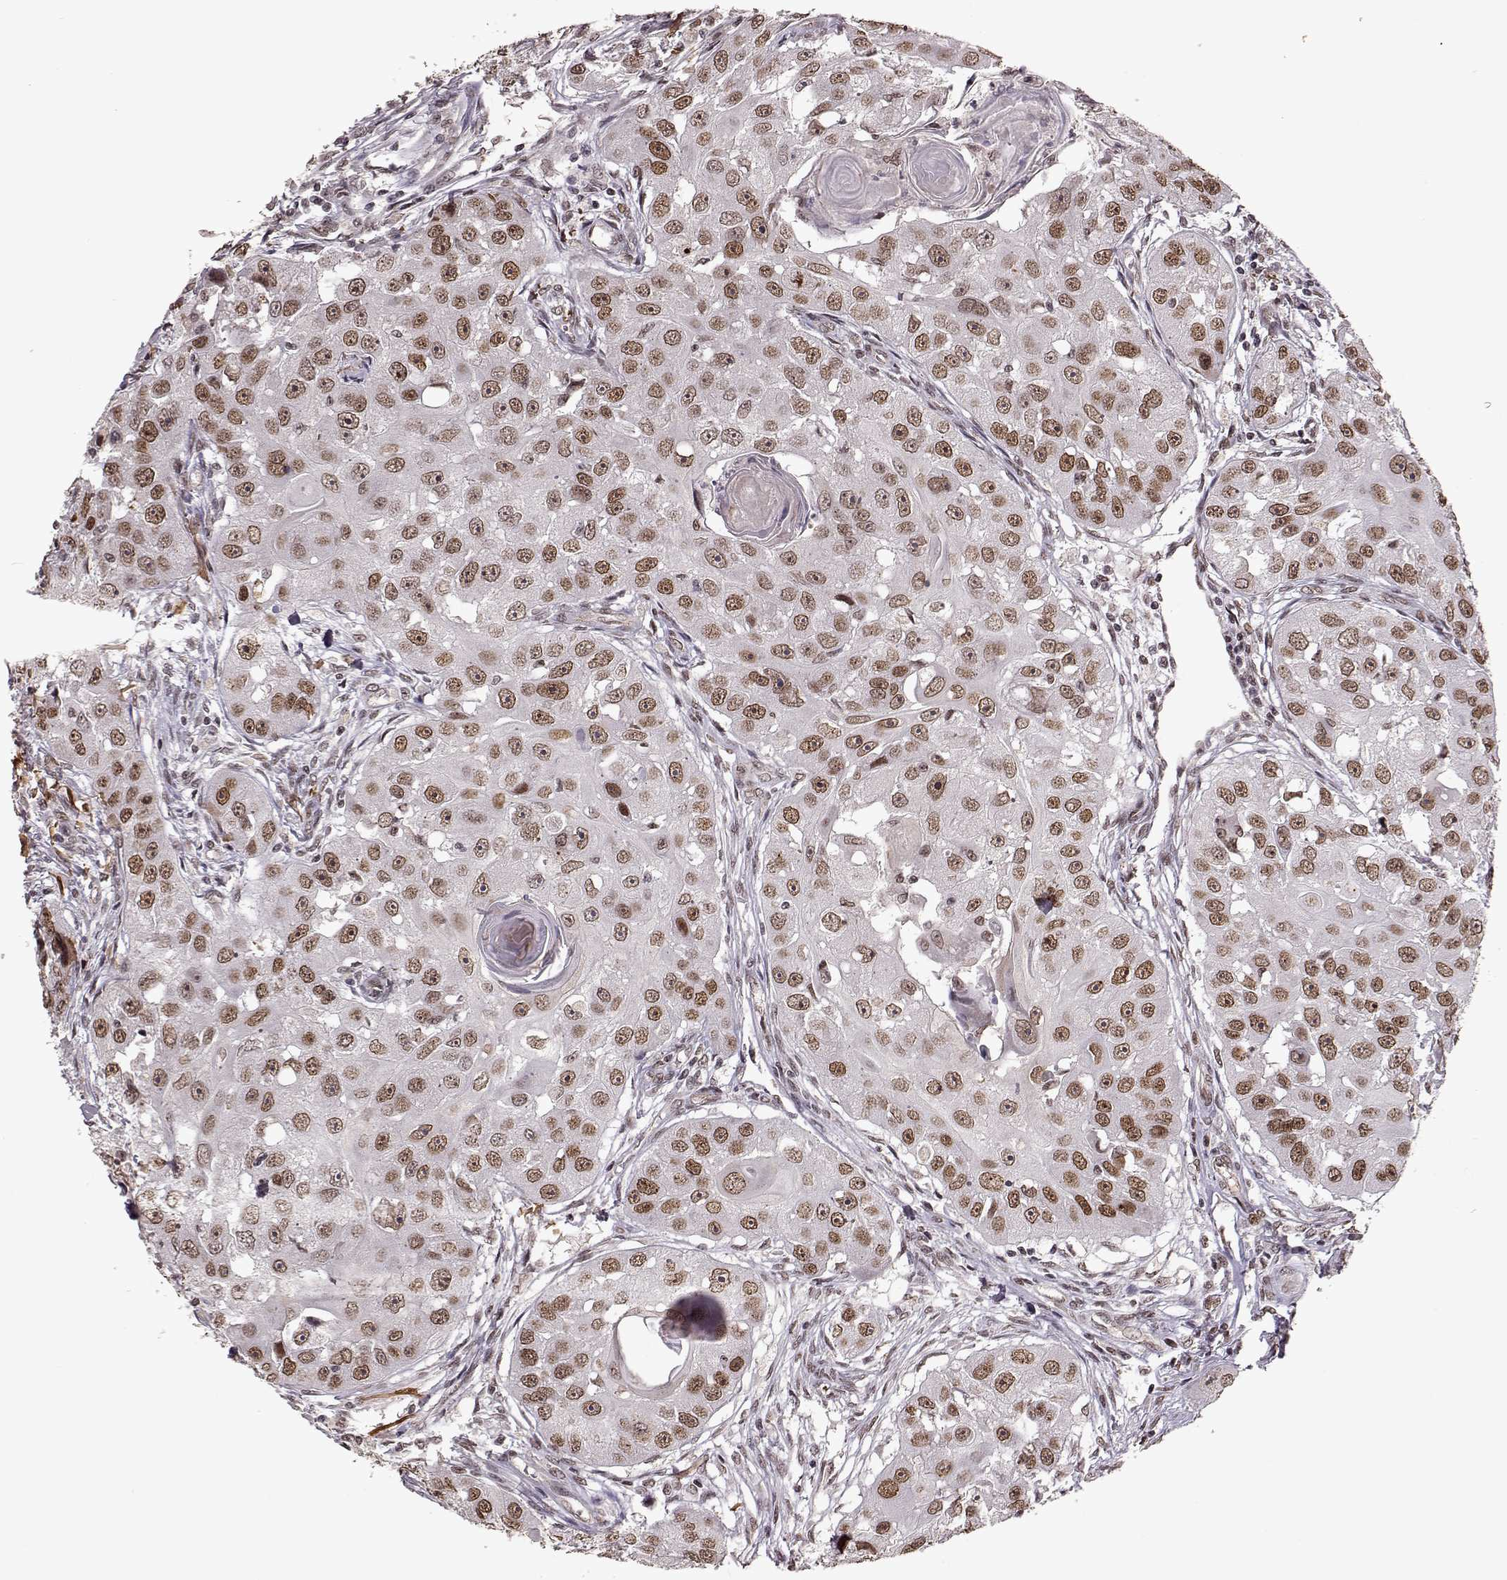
{"staining": {"intensity": "moderate", "quantity": ">75%", "location": "nuclear"}, "tissue": "head and neck cancer", "cell_type": "Tumor cells", "image_type": "cancer", "snomed": [{"axis": "morphology", "description": "Squamous cell carcinoma, NOS"}, {"axis": "topography", "description": "Head-Neck"}], "caption": "Tumor cells show moderate nuclear staining in approximately >75% of cells in squamous cell carcinoma (head and neck).", "gene": "RRAGD", "patient": {"sex": "male", "age": 51}}